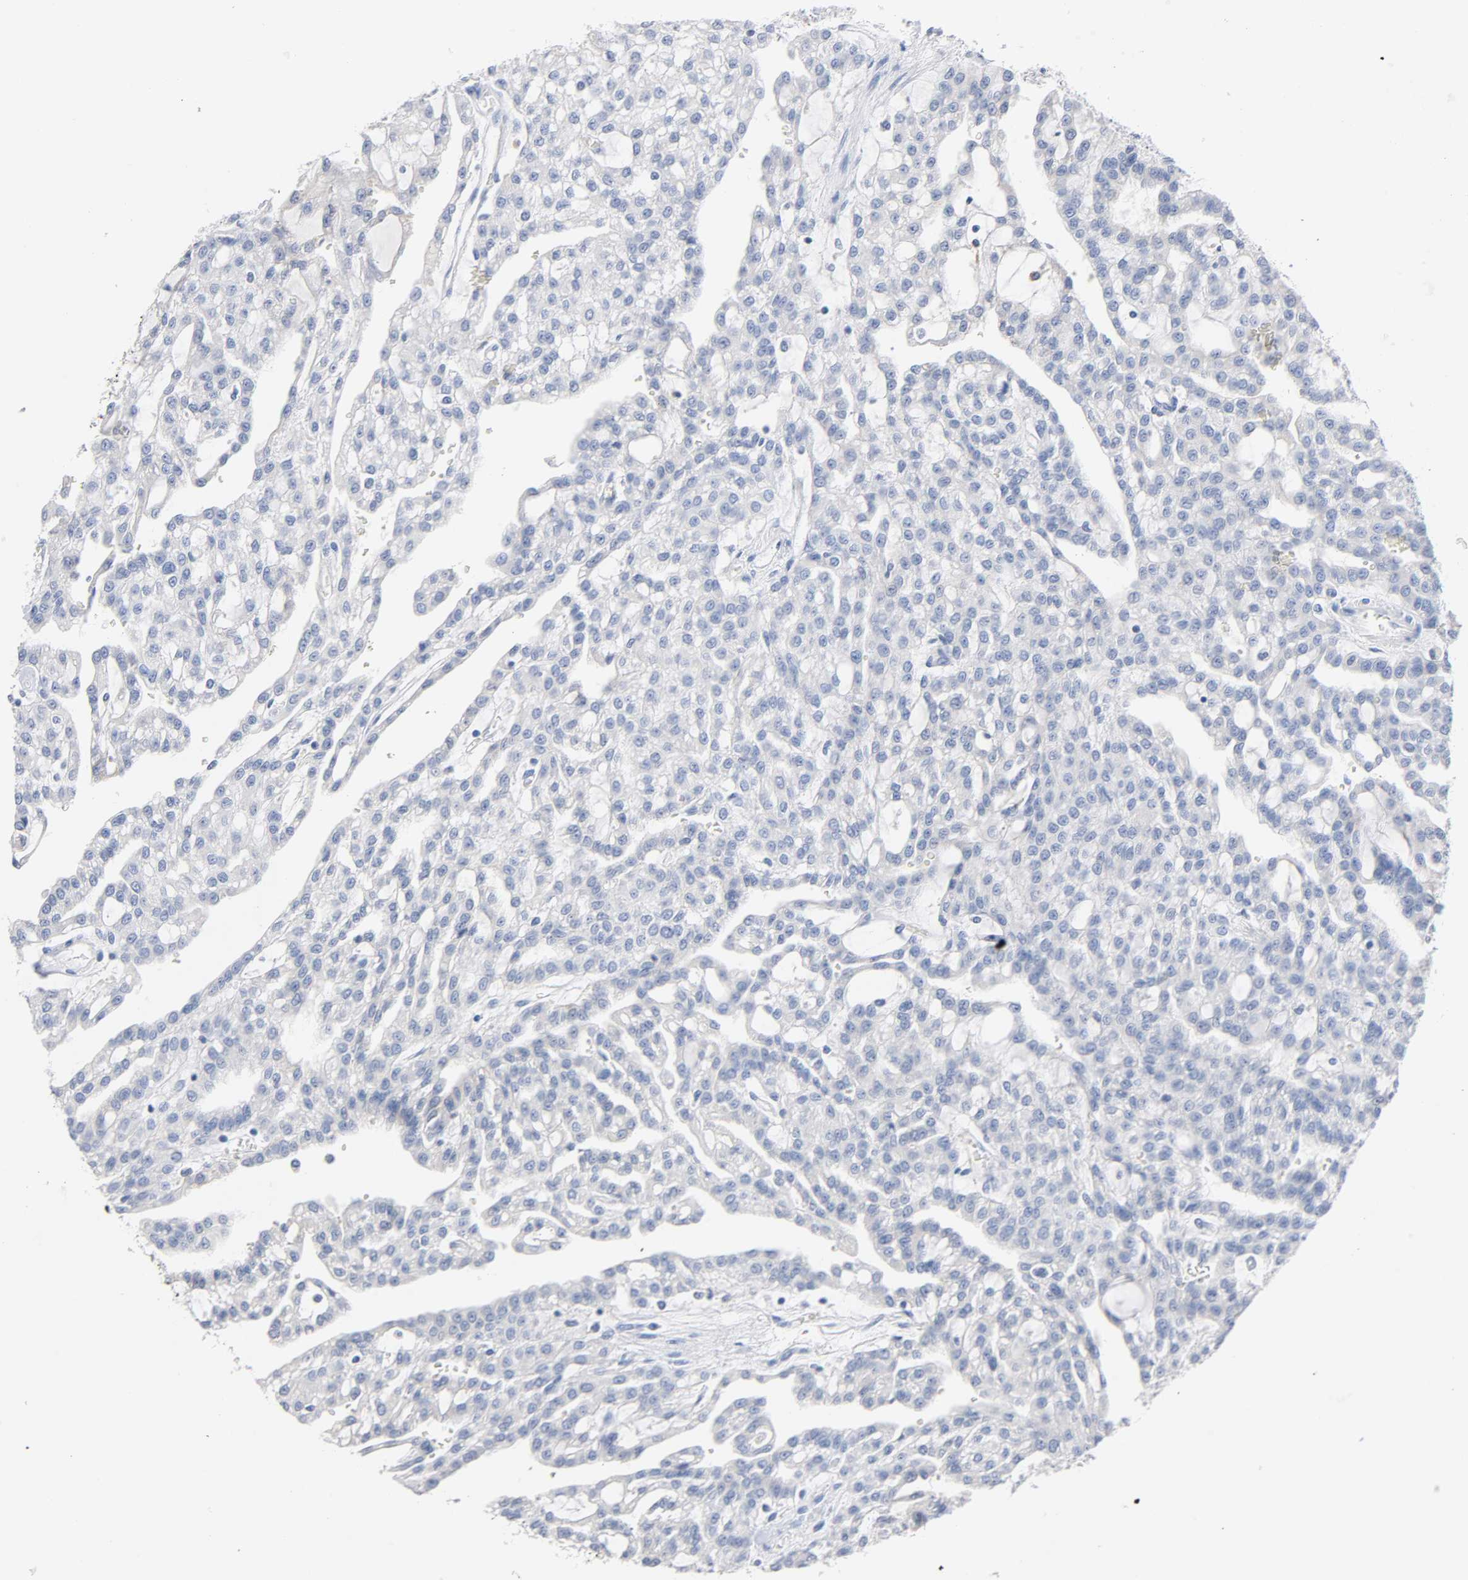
{"staining": {"intensity": "negative", "quantity": "none", "location": "none"}, "tissue": "renal cancer", "cell_type": "Tumor cells", "image_type": "cancer", "snomed": [{"axis": "morphology", "description": "Adenocarcinoma, NOS"}, {"axis": "topography", "description": "Kidney"}], "caption": "Human renal cancer (adenocarcinoma) stained for a protein using IHC shows no staining in tumor cells.", "gene": "MALT1", "patient": {"sex": "male", "age": 63}}